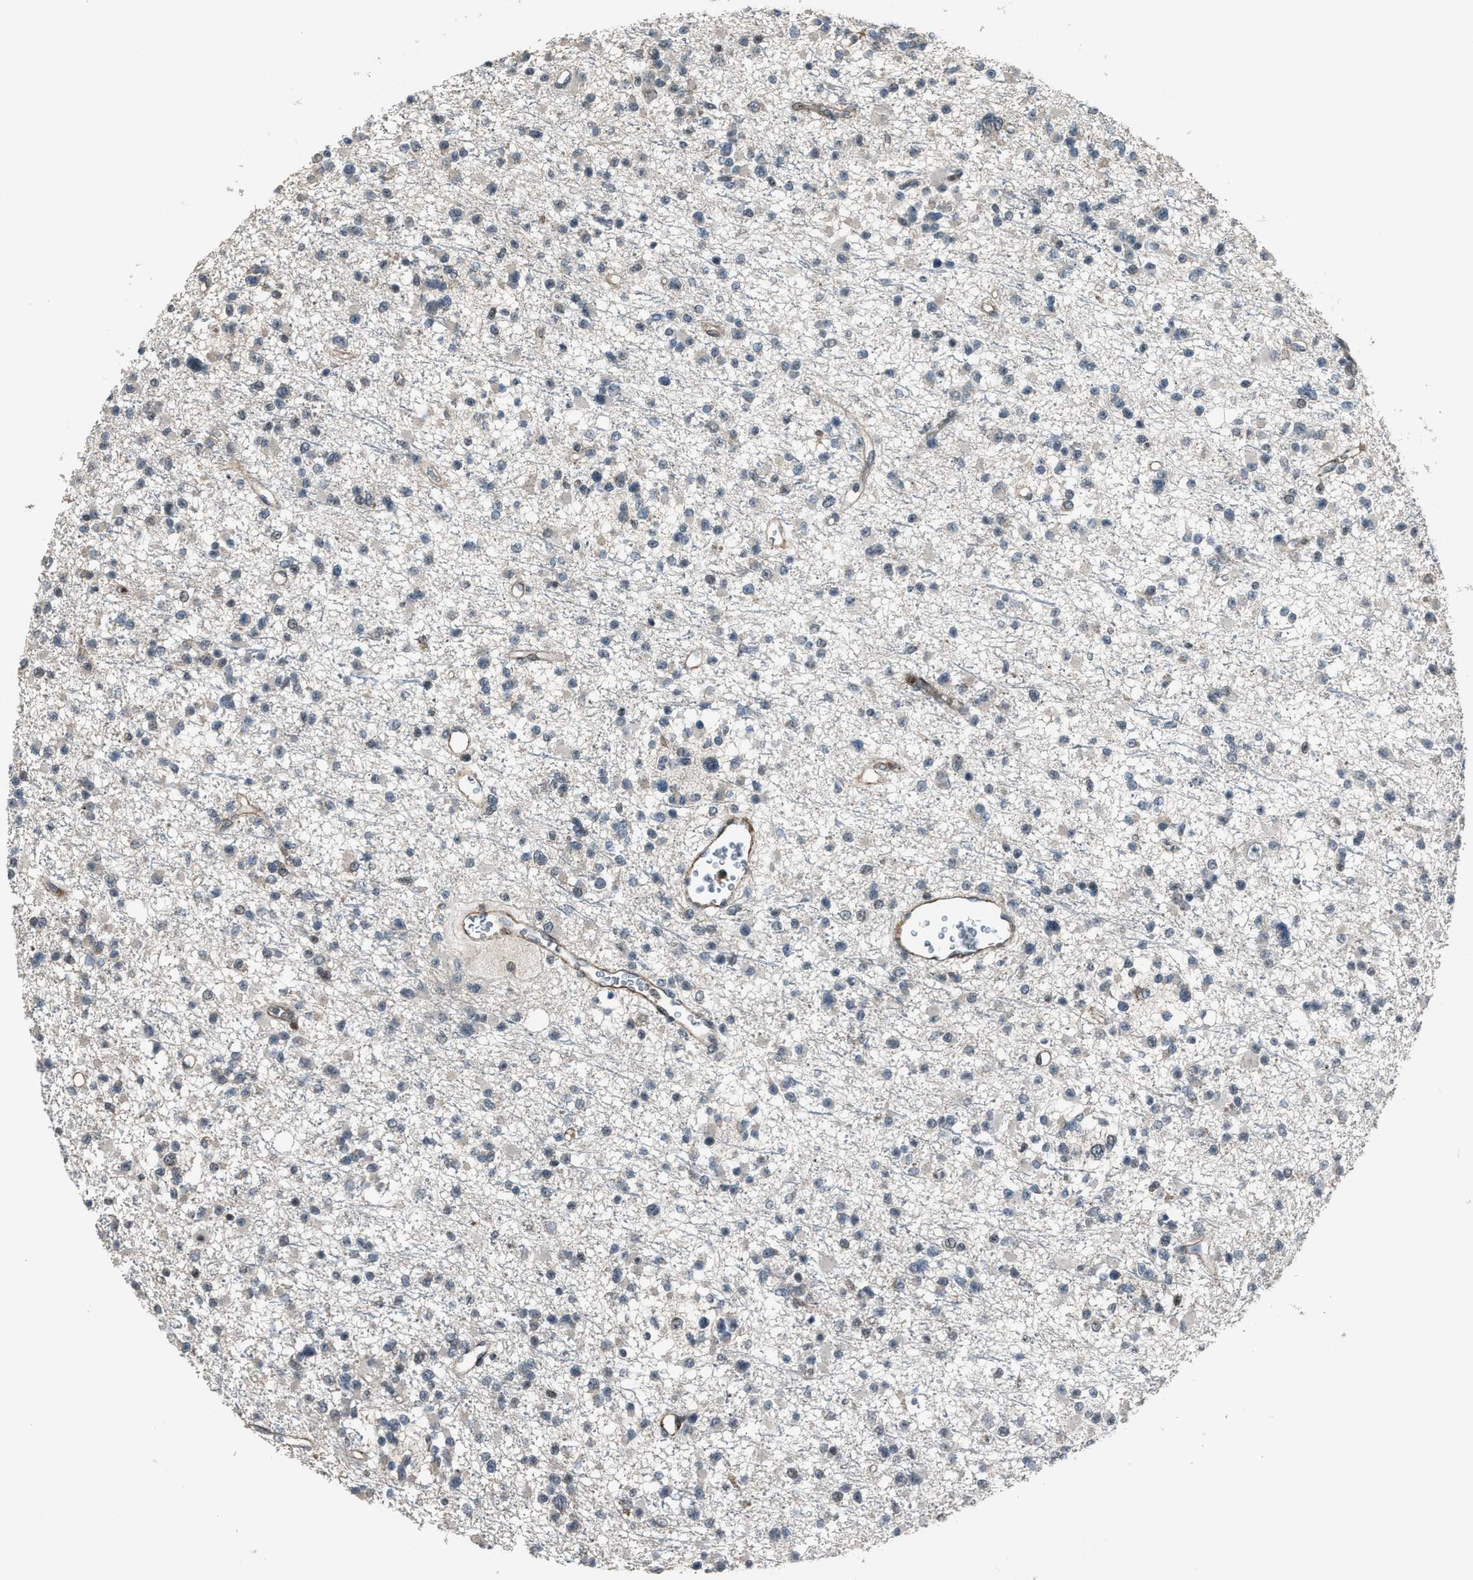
{"staining": {"intensity": "negative", "quantity": "none", "location": "none"}, "tissue": "glioma", "cell_type": "Tumor cells", "image_type": "cancer", "snomed": [{"axis": "morphology", "description": "Glioma, malignant, Low grade"}, {"axis": "topography", "description": "Brain"}], "caption": "The IHC image has no significant expression in tumor cells of glioma tissue.", "gene": "DPF2", "patient": {"sex": "female", "age": 22}}